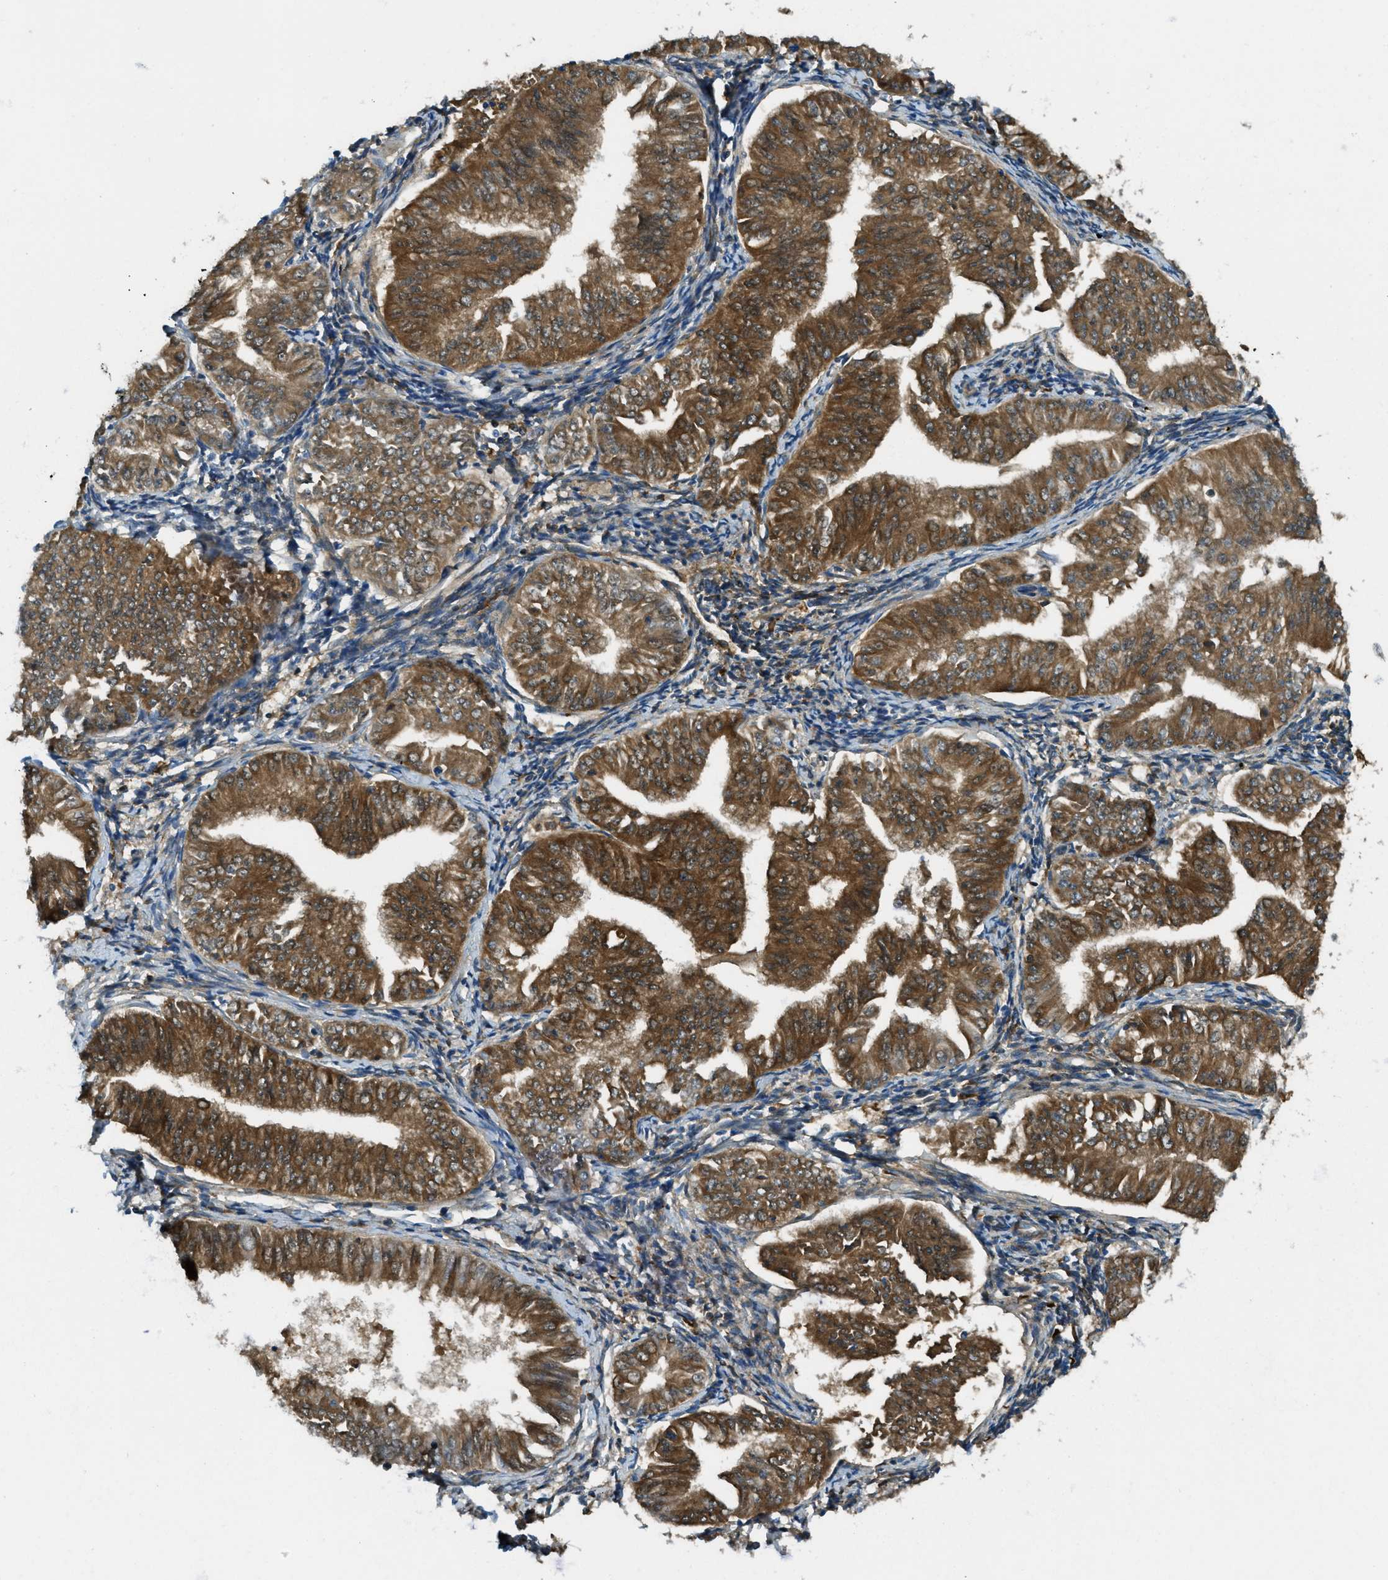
{"staining": {"intensity": "moderate", "quantity": ">75%", "location": "cytoplasmic/membranous"}, "tissue": "endometrial cancer", "cell_type": "Tumor cells", "image_type": "cancer", "snomed": [{"axis": "morphology", "description": "Normal tissue, NOS"}, {"axis": "morphology", "description": "Adenocarcinoma, NOS"}, {"axis": "topography", "description": "Endometrium"}], "caption": "Immunohistochemistry (IHC) of endometrial adenocarcinoma exhibits medium levels of moderate cytoplasmic/membranous staining in about >75% of tumor cells.", "gene": "TRIM59", "patient": {"sex": "female", "age": 53}}